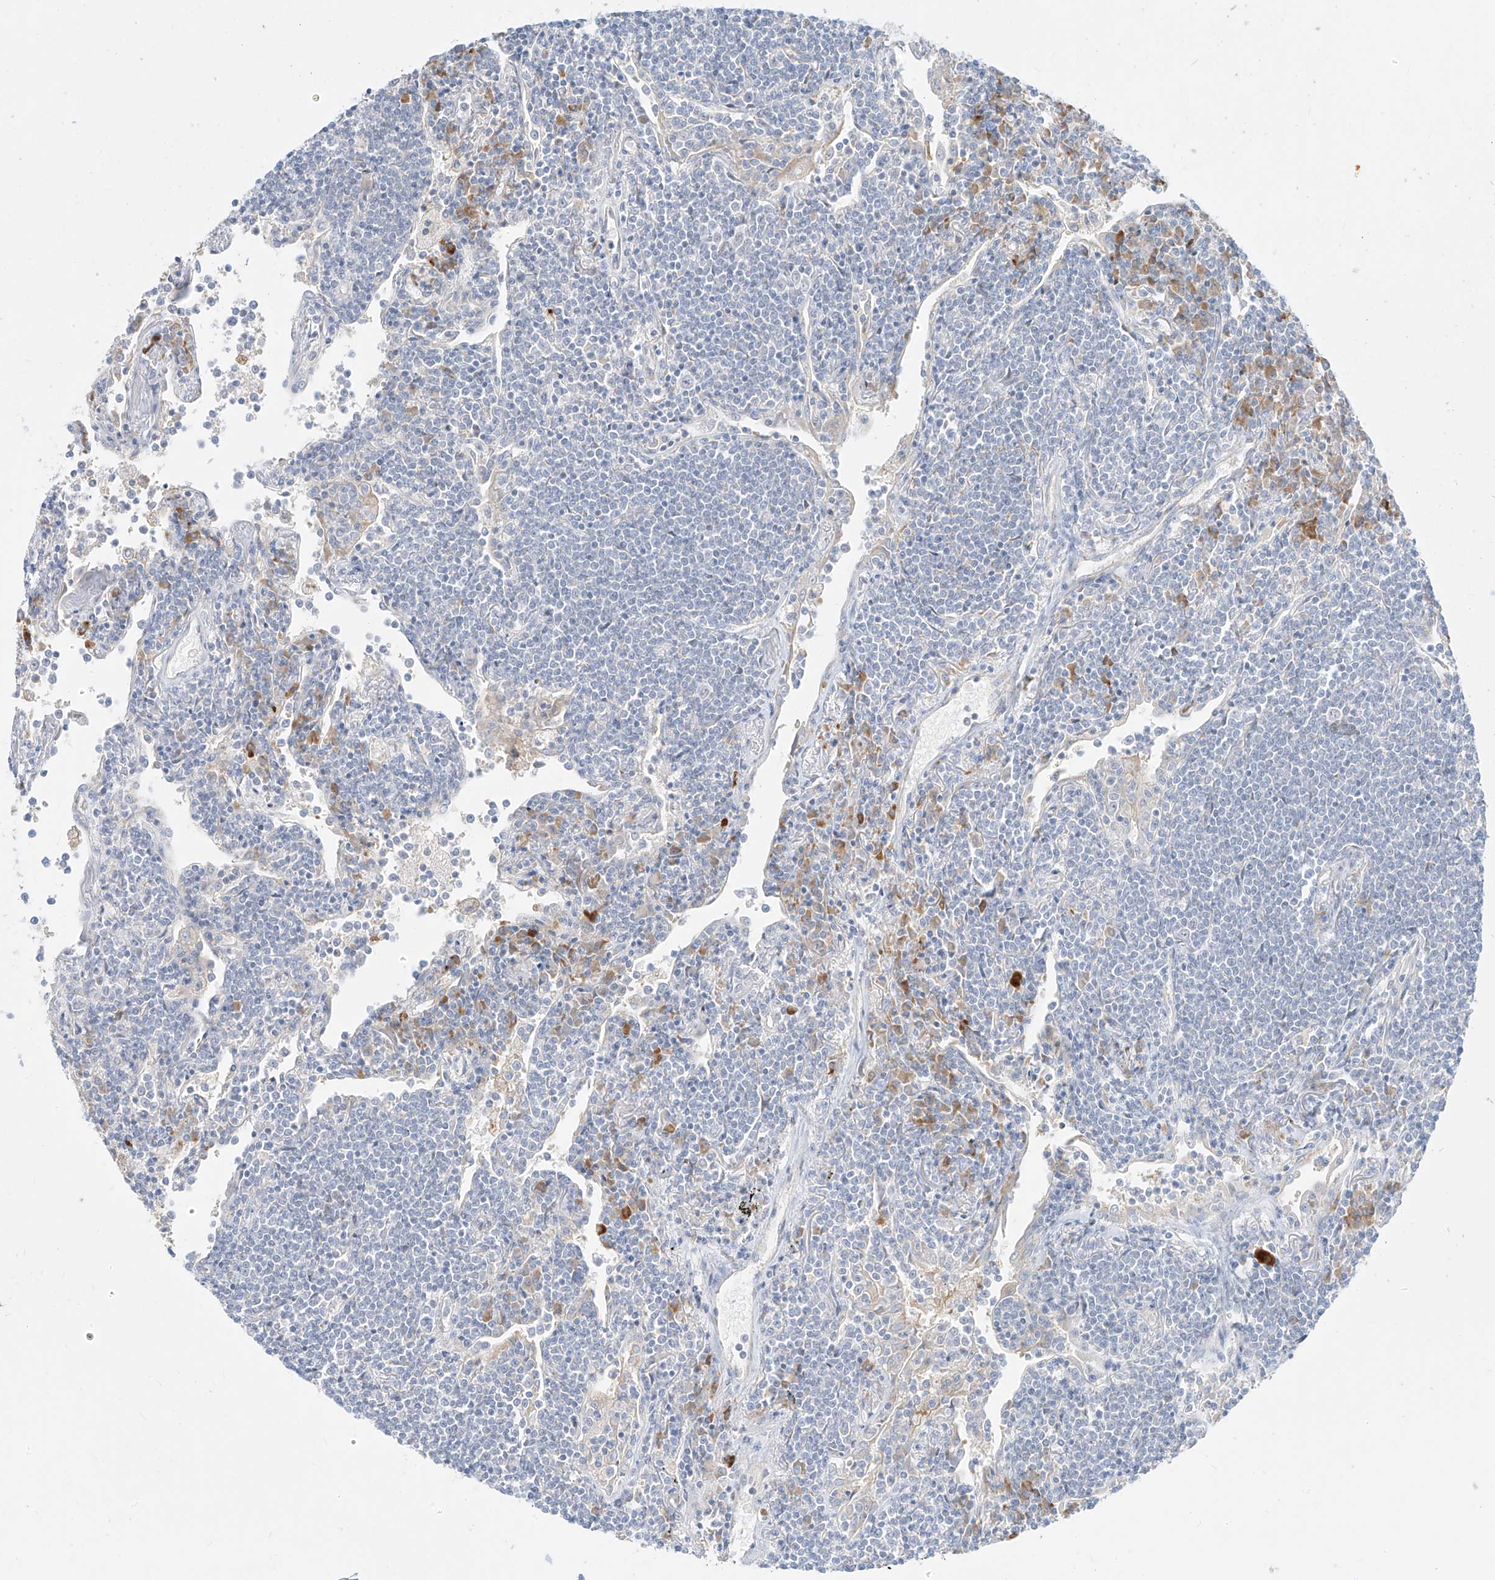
{"staining": {"intensity": "negative", "quantity": "none", "location": "none"}, "tissue": "lymphoma", "cell_type": "Tumor cells", "image_type": "cancer", "snomed": [{"axis": "morphology", "description": "Malignant lymphoma, non-Hodgkin's type, Low grade"}, {"axis": "topography", "description": "Lung"}], "caption": "This micrograph is of lymphoma stained with IHC to label a protein in brown with the nuclei are counter-stained blue. There is no expression in tumor cells.", "gene": "SYTL3", "patient": {"sex": "female", "age": 71}}